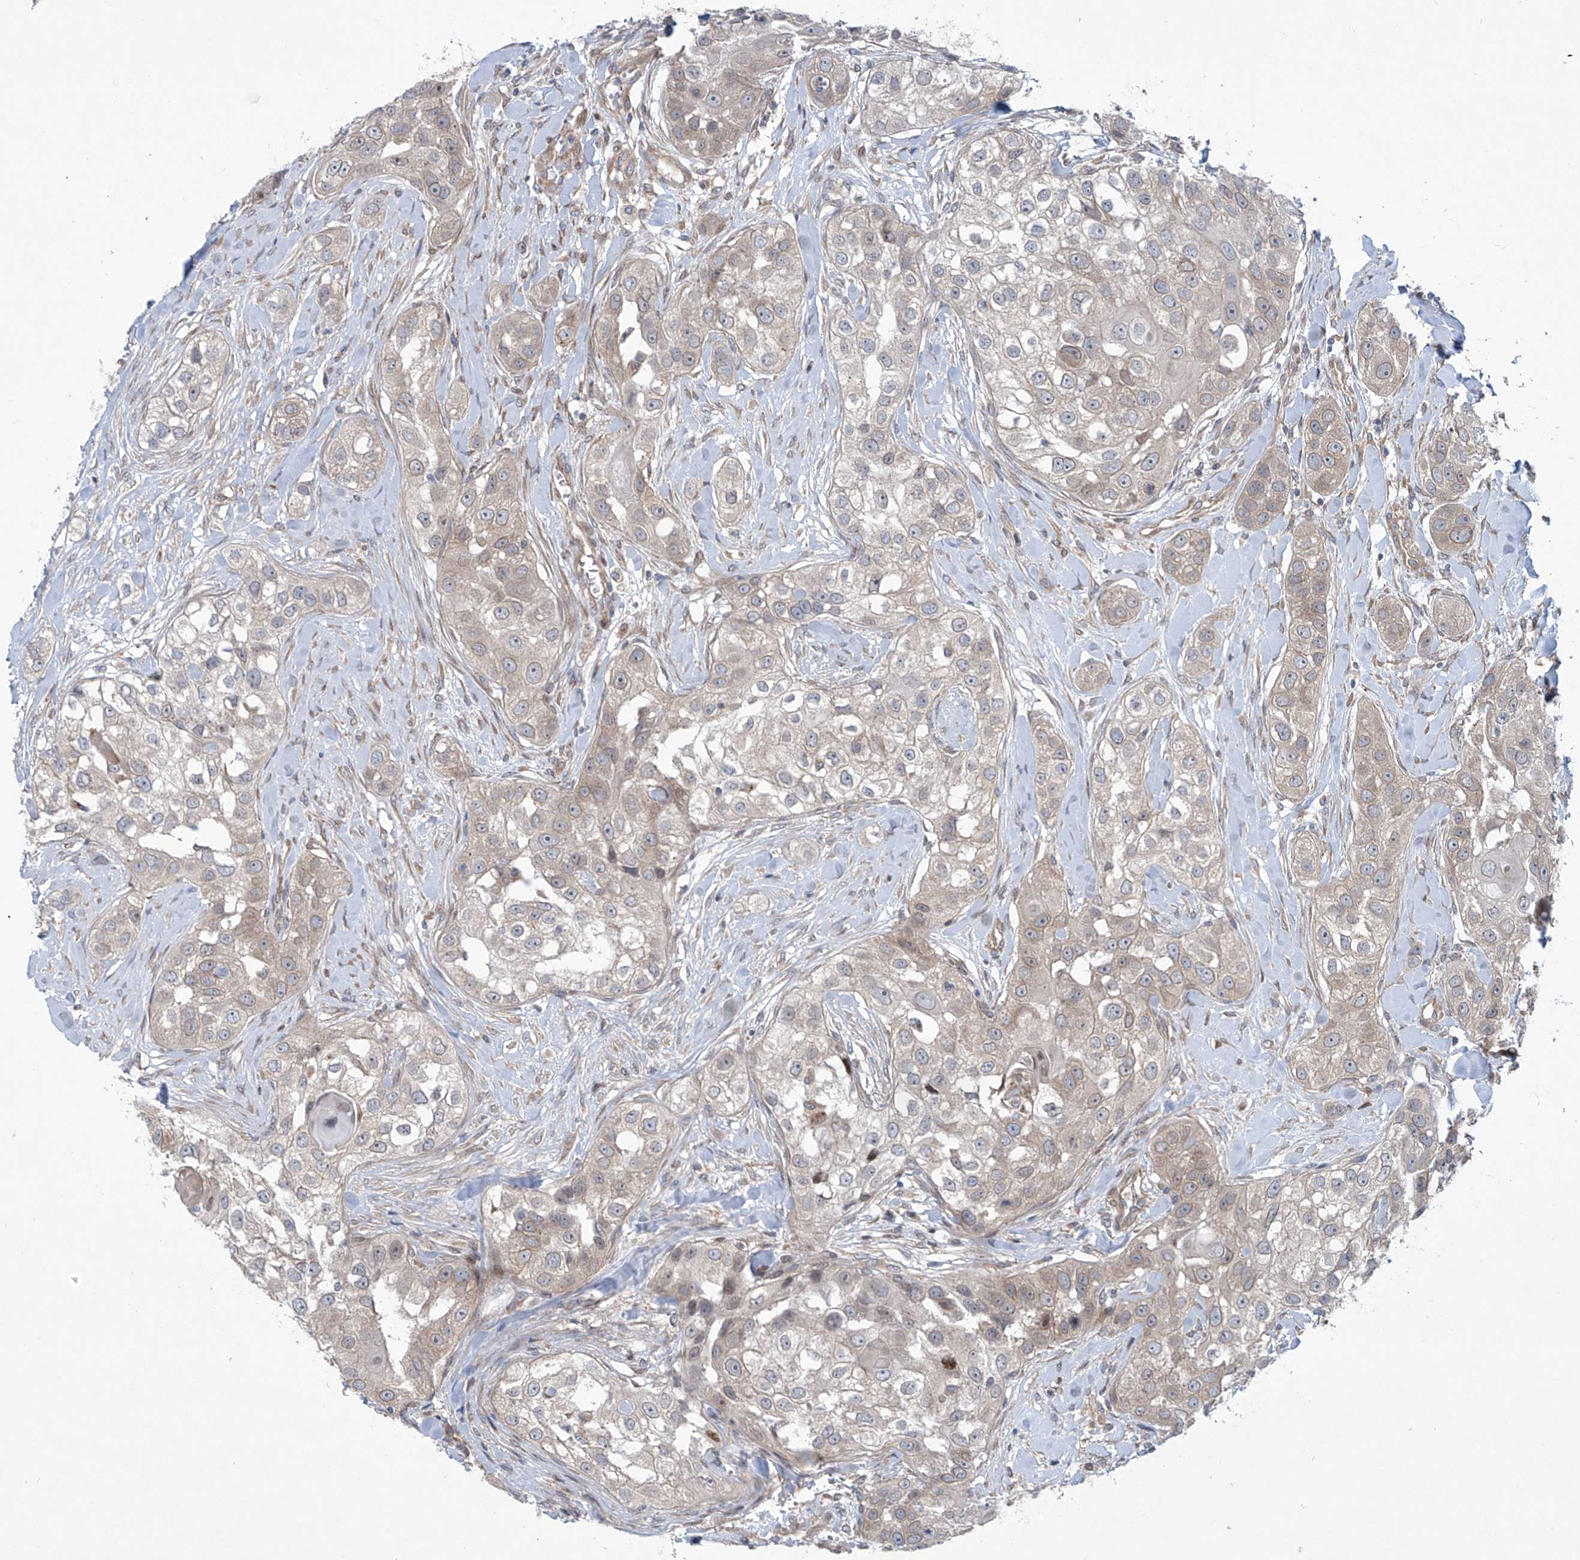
{"staining": {"intensity": "negative", "quantity": "none", "location": "none"}, "tissue": "head and neck cancer", "cell_type": "Tumor cells", "image_type": "cancer", "snomed": [{"axis": "morphology", "description": "Normal tissue, NOS"}, {"axis": "morphology", "description": "Squamous cell carcinoma, NOS"}, {"axis": "topography", "description": "Skeletal muscle"}, {"axis": "topography", "description": "Head-Neck"}], "caption": "Head and neck squamous cell carcinoma was stained to show a protein in brown. There is no significant positivity in tumor cells.", "gene": "KLC4", "patient": {"sex": "male", "age": 51}}